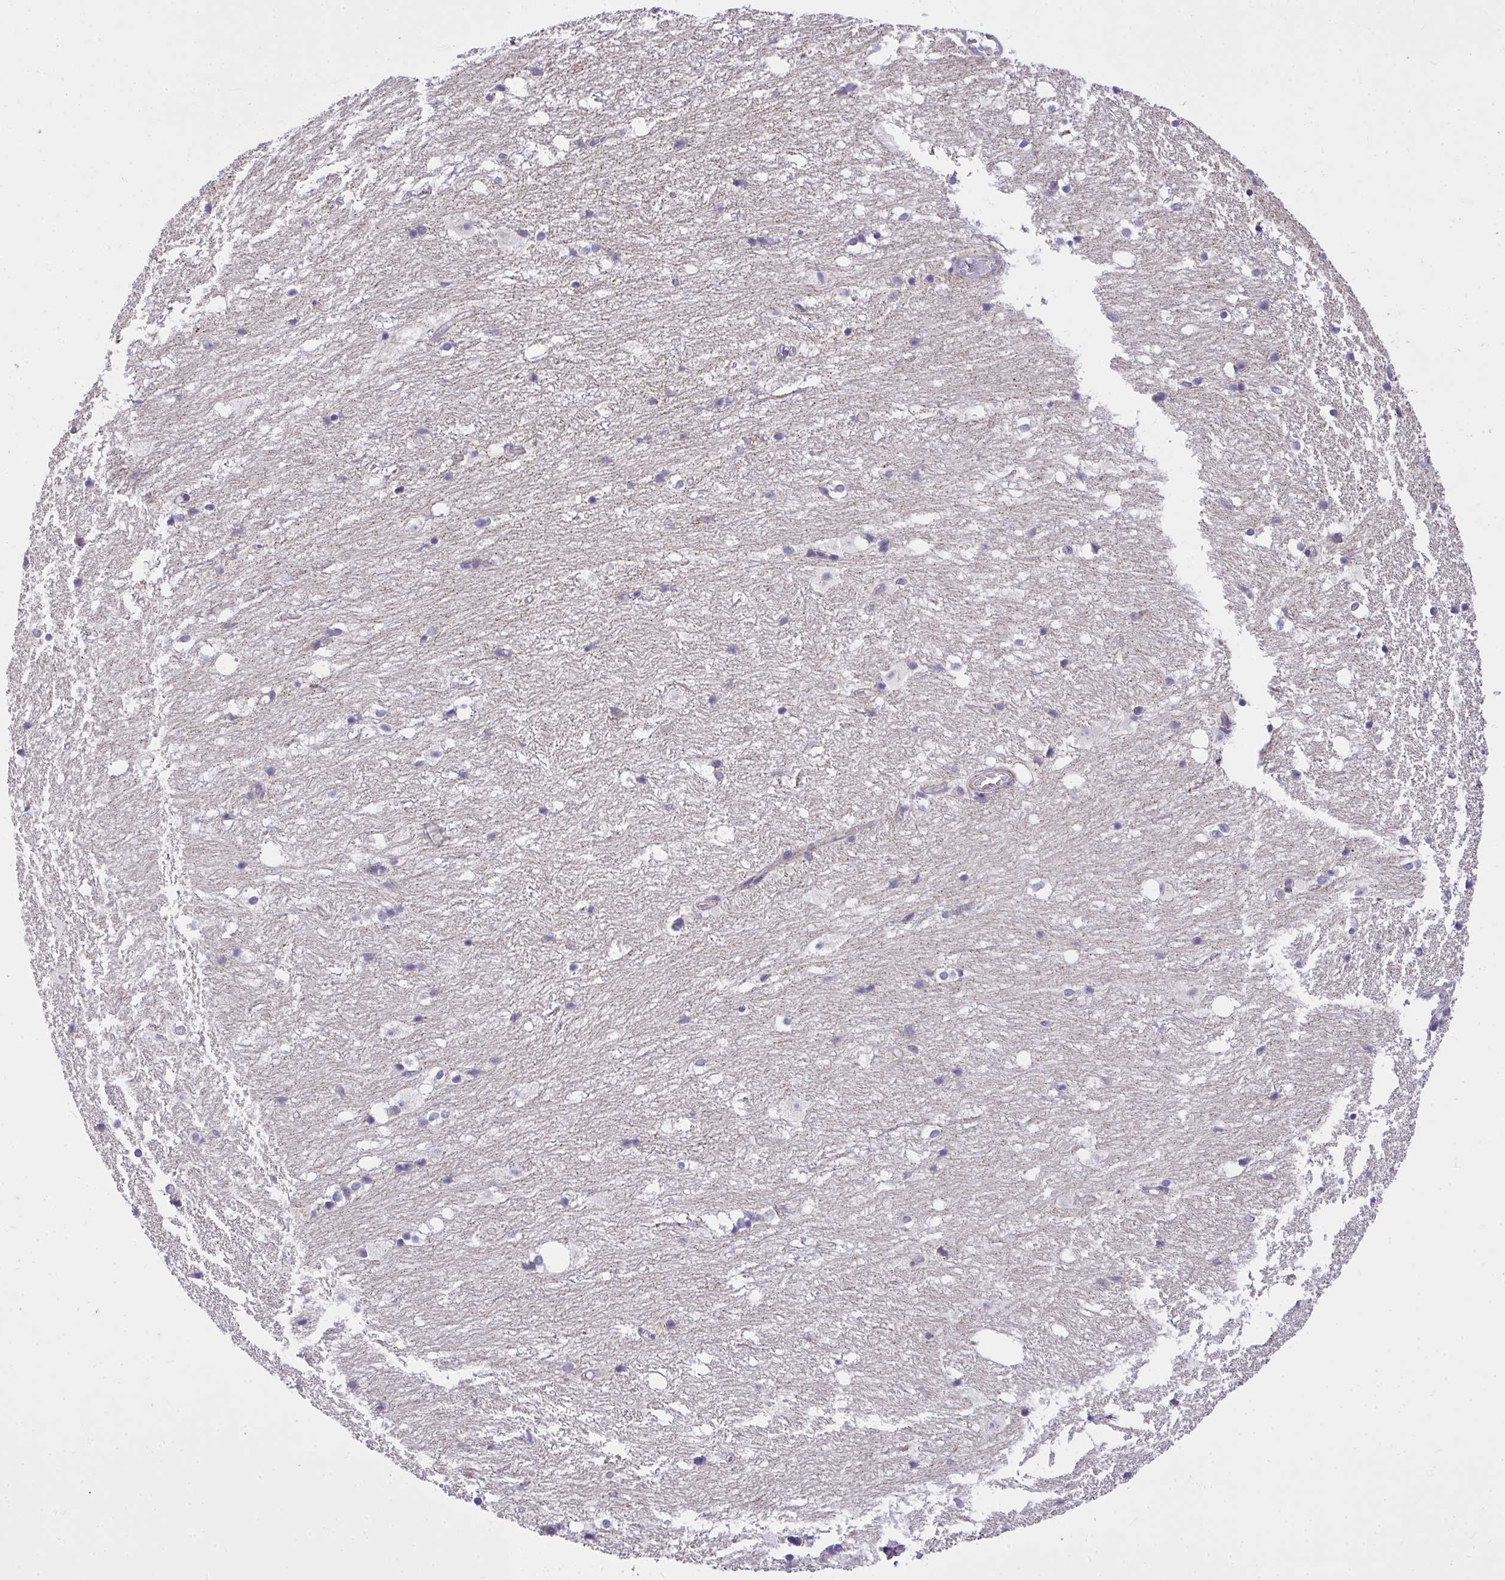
{"staining": {"intensity": "weak", "quantity": "<25%", "location": "cytoplasmic/membranous"}, "tissue": "hippocampus", "cell_type": "Glial cells", "image_type": "normal", "snomed": [{"axis": "morphology", "description": "Normal tissue, NOS"}, {"axis": "topography", "description": "Hippocampus"}], "caption": "IHC histopathology image of unremarkable human hippocampus stained for a protein (brown), which demonstrates no staining in glial cells. (Immunohistochemistry (ihc), brightfield microscopy, high magnification).", "gene": "SRRM4", "patient": {"sex": "female", "age": 52}}